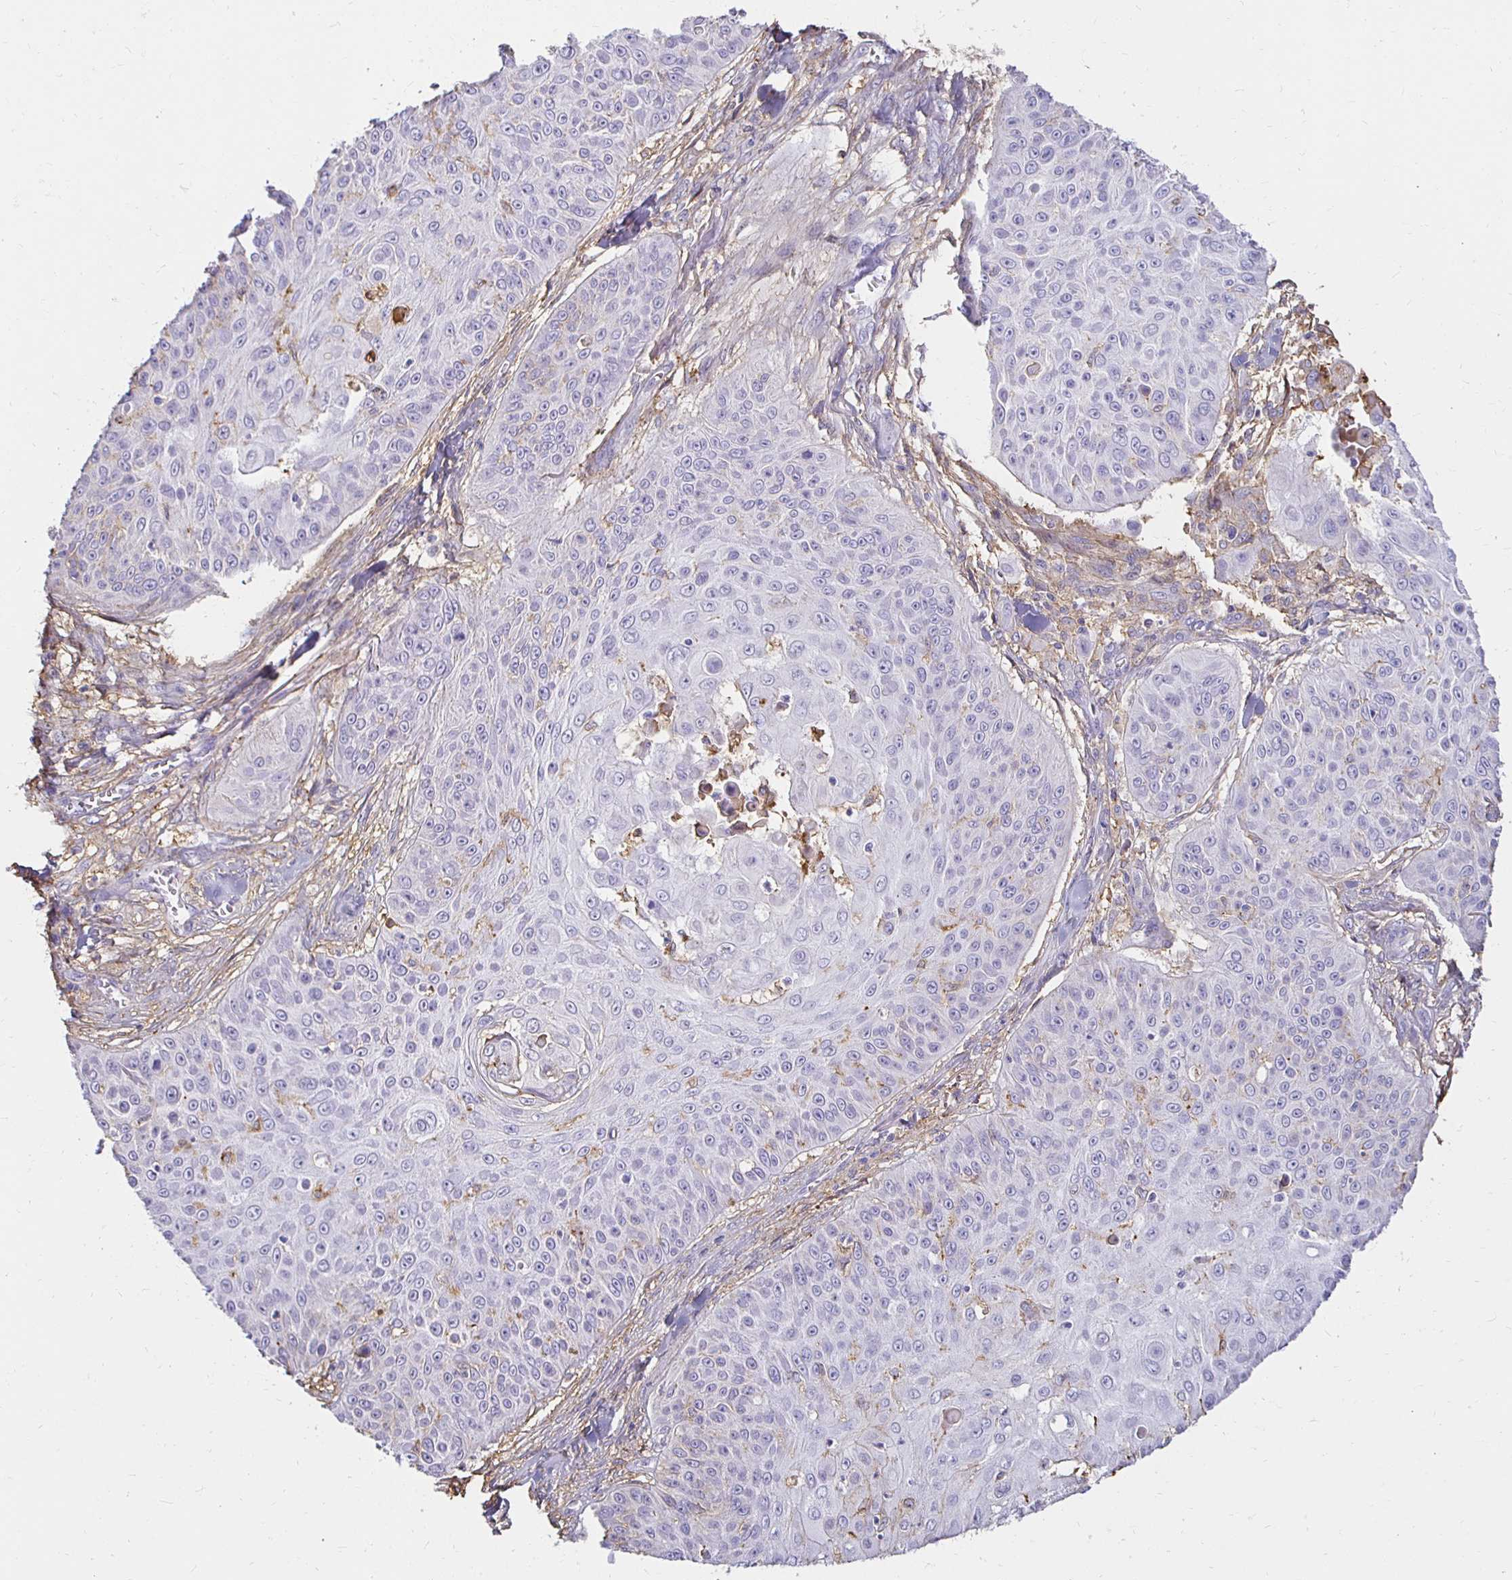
{"staining": {"intensity": "negative", "quantity": "none", "location": "none"}, "tissue": "skin cancer", "cell_type": "Tumor cells", "image_type": "cancer", "snomed": [{"axis": "morphology", "description": "Squamous cell carcinoma, NOS"}, {"axis": "topography", "description": "Skin"}], "caption": "Immunohistochemical staining of skin cancer (squamous cell carcinoma) reveals no significant expression in tumor cells.", "gene": "TAS1R3", "patient": {"sex": "male", "age": 82}}